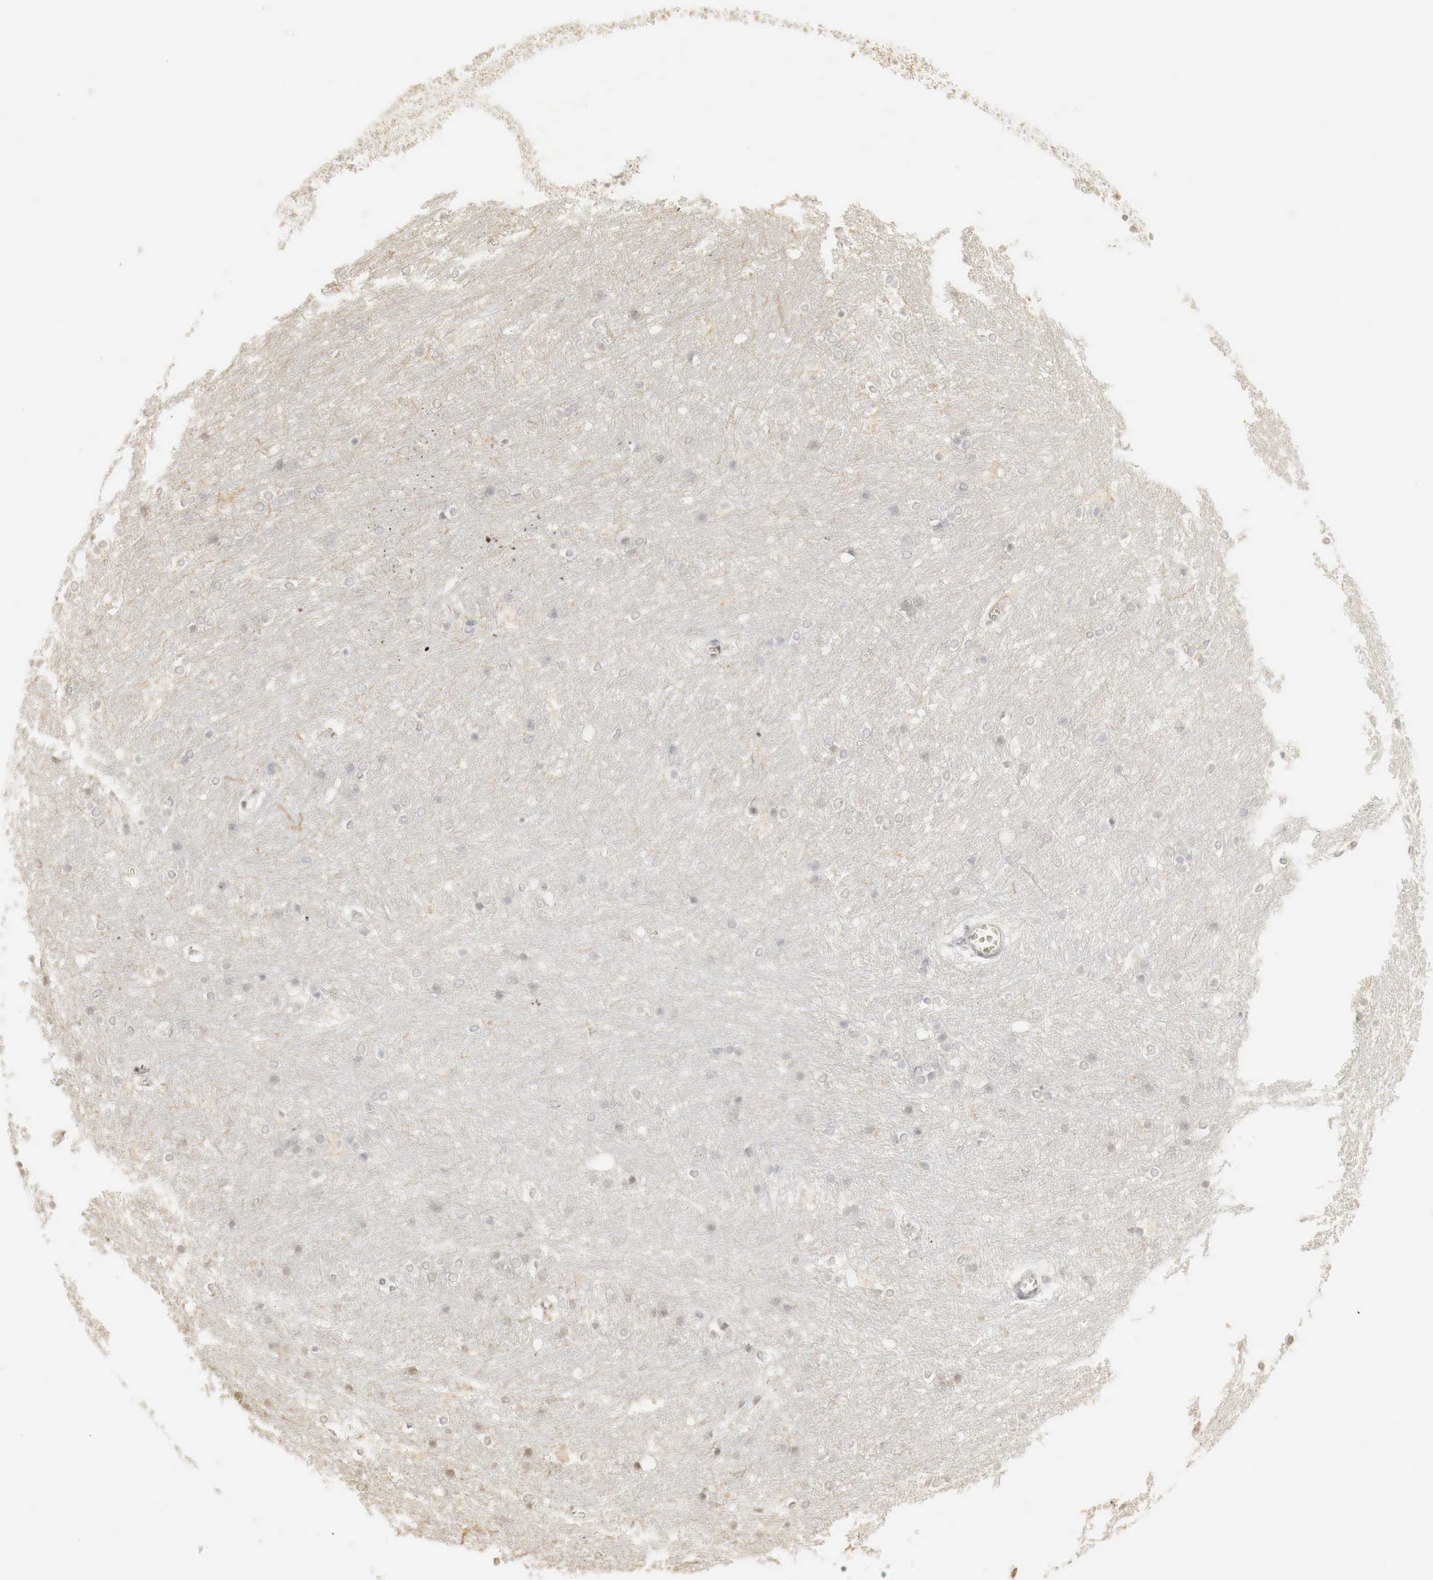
{"staining": {"intensity": "weak", "quantity": "<25%", "location": "cytoplasmic/membranous"}, "tissue": "caudate", "cell_type": "Glial cells", "image_type": "normal", "snomed": [{"axis": "morphology", "description": "Normal tissue, NOS"}, {"axis": "topography", "description": "Lateral ventricle wall"}], "caption": "Immunohistochemistry of normal human caudate demonstrates no positivity in glial cells.", "gene": "ERBB4", "patient": {"sex": "female", "age": 19}}